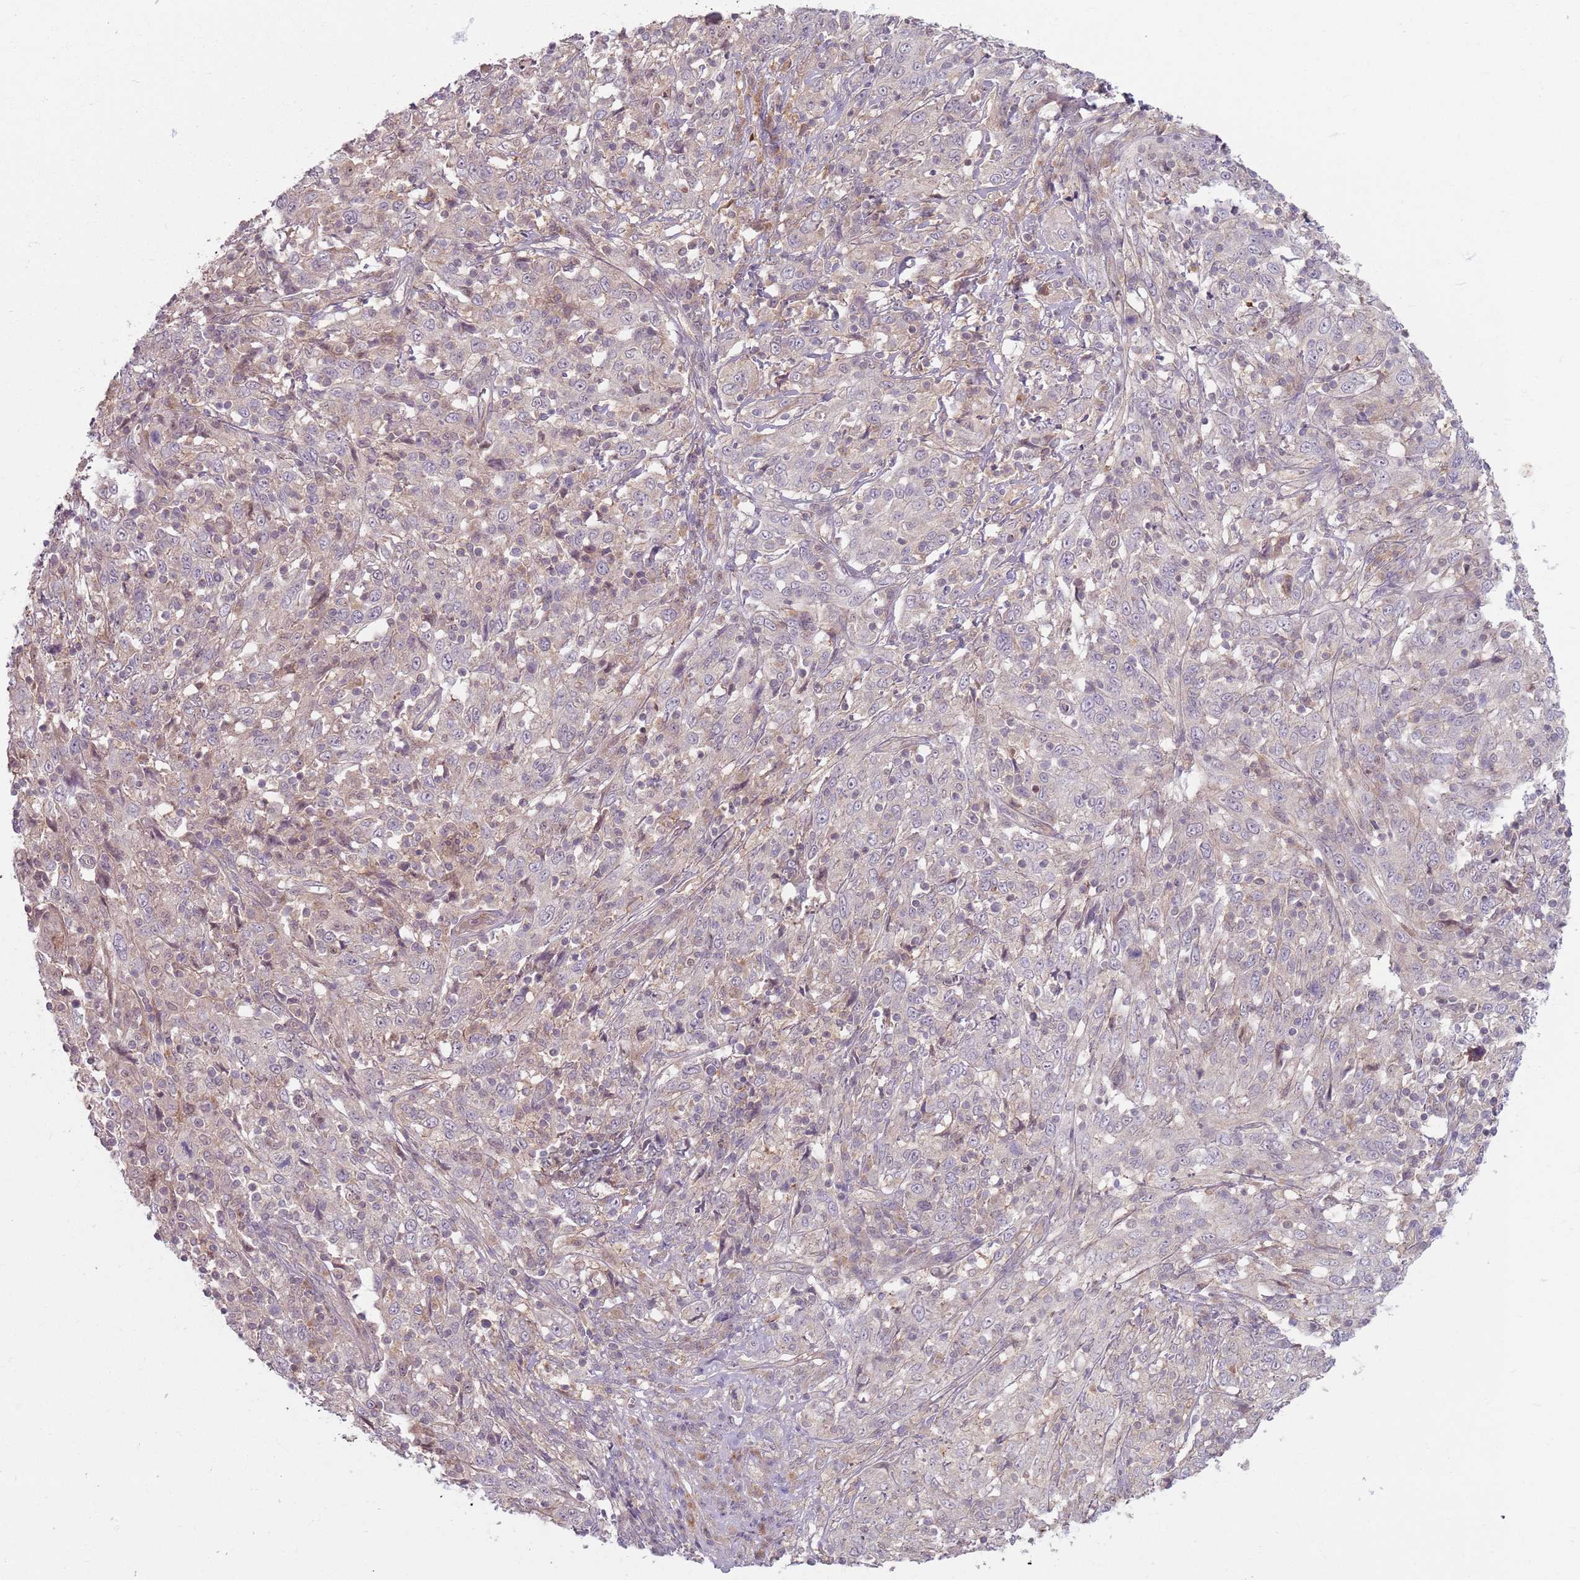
{"staining": {"intensity": "negative", "quantity": "none", "location": "none"}, "tissue": "cervical cancer", "cell_type": "Tumor cells", "image_type": "cancer", "snomed": [{"axis": "morphology", "description": "Squamous cell carcinoma, NOS"}, {"axis": "topography", "description": "Cervix"}], "caption": "Immunohistochemistry (IHC) histopathology image of cervical cancer stained for a protein (brown), which exhibits no staining in tumor cells.", "gene": "ZDHHC2", "patient": {"sex": "female", "age": 46}}